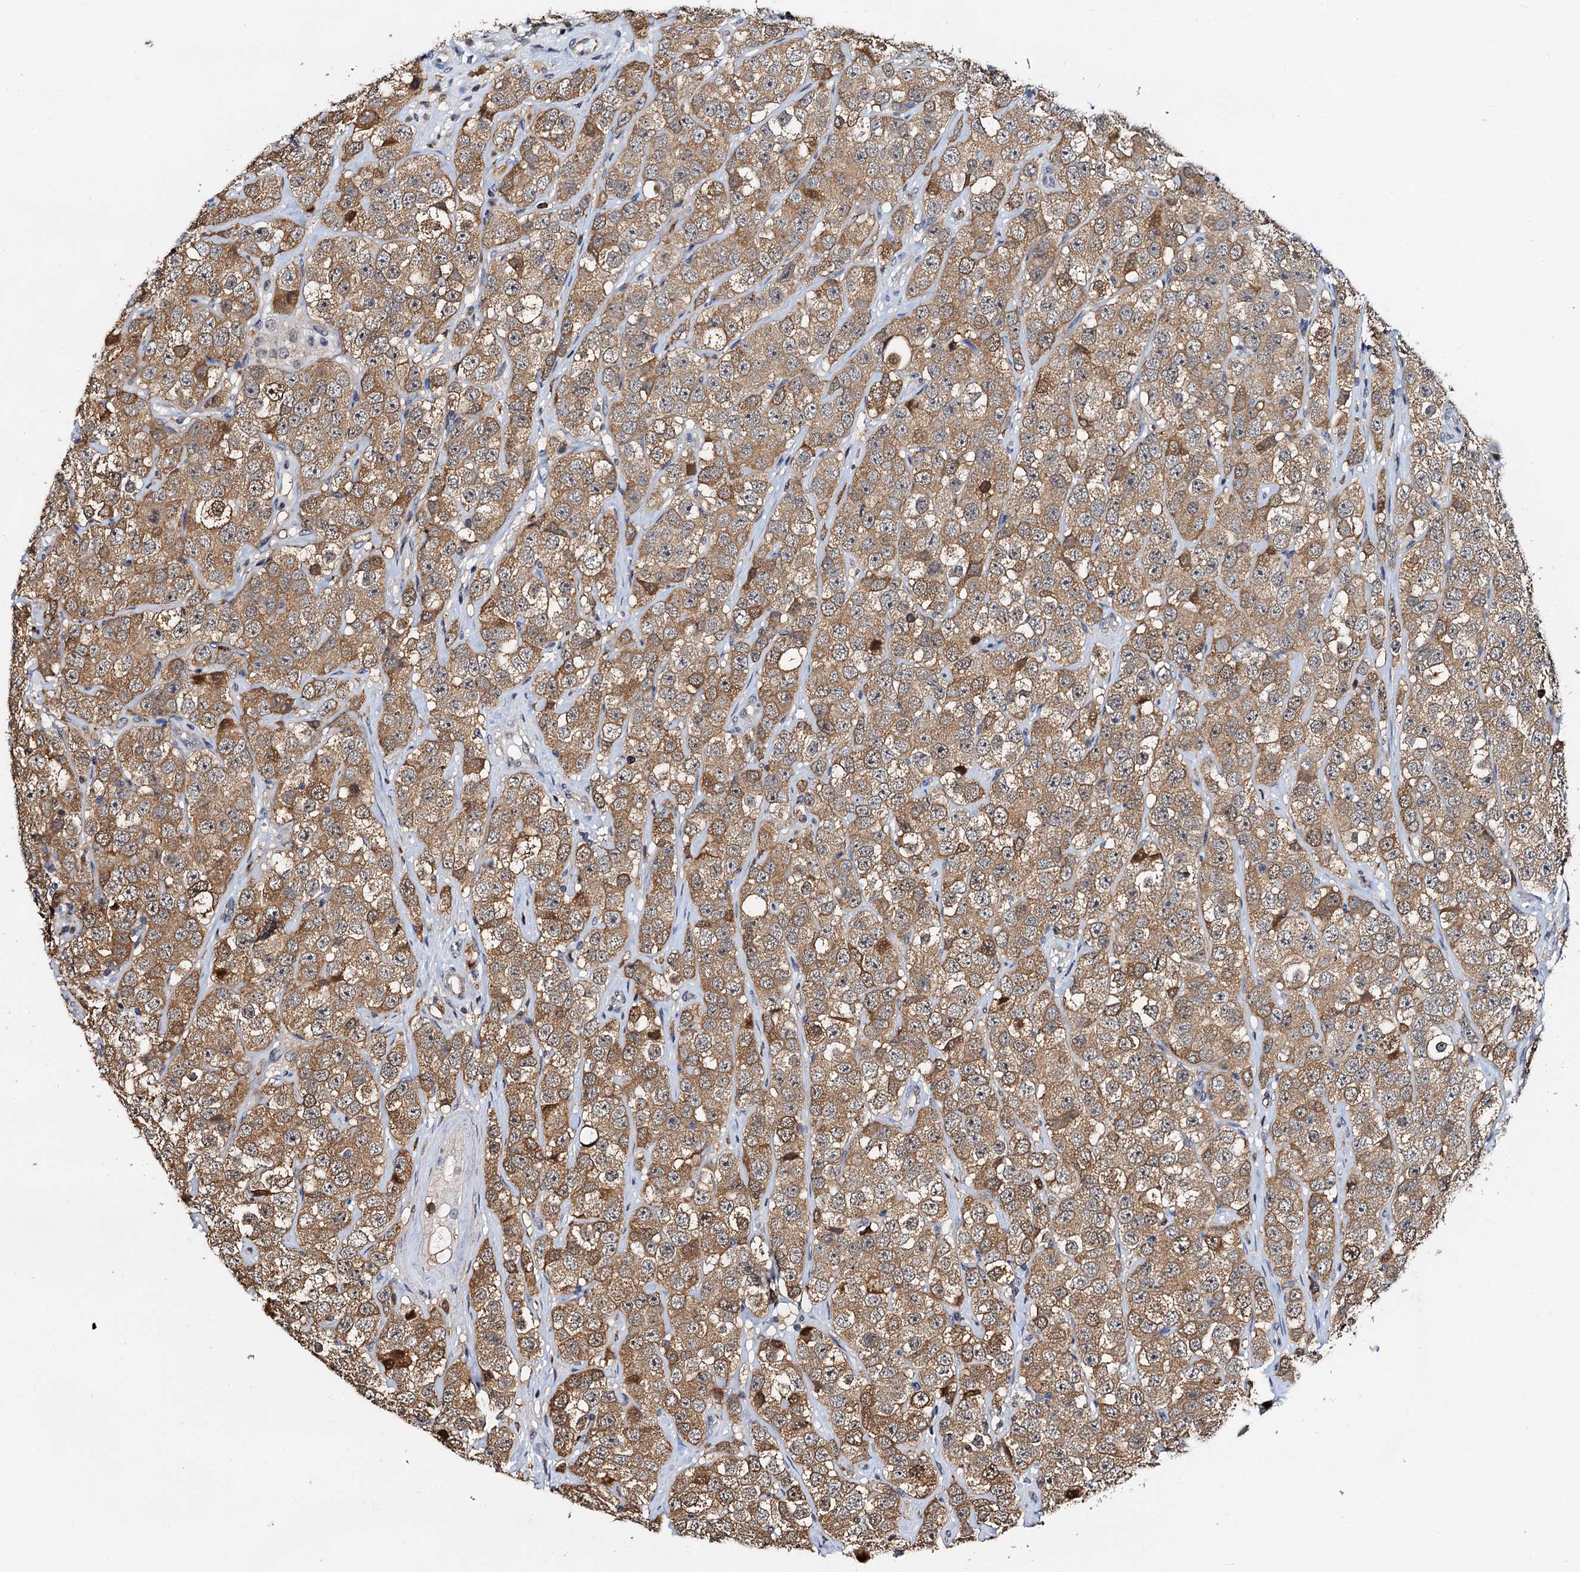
{"staining": {"intensity": "moderate", "quantity": ">75%", "location": "cytoplasmic/membranous,nuclear"}, "tissue": "testis cancer", "cell_type": "Tumor cells", "image_type": "cancer", "snomed": [{"axis": "morphology", "description": "Seminoma, NOS"}, {"axis": "topography", "description": "Testis"}], "caption": "Human testis cancer (seminoma) stained with a protein marker exhibits moderate staining in tumor cells.", "gene": "PTGES3", "patient": {"sex": "male", "age": 28}}